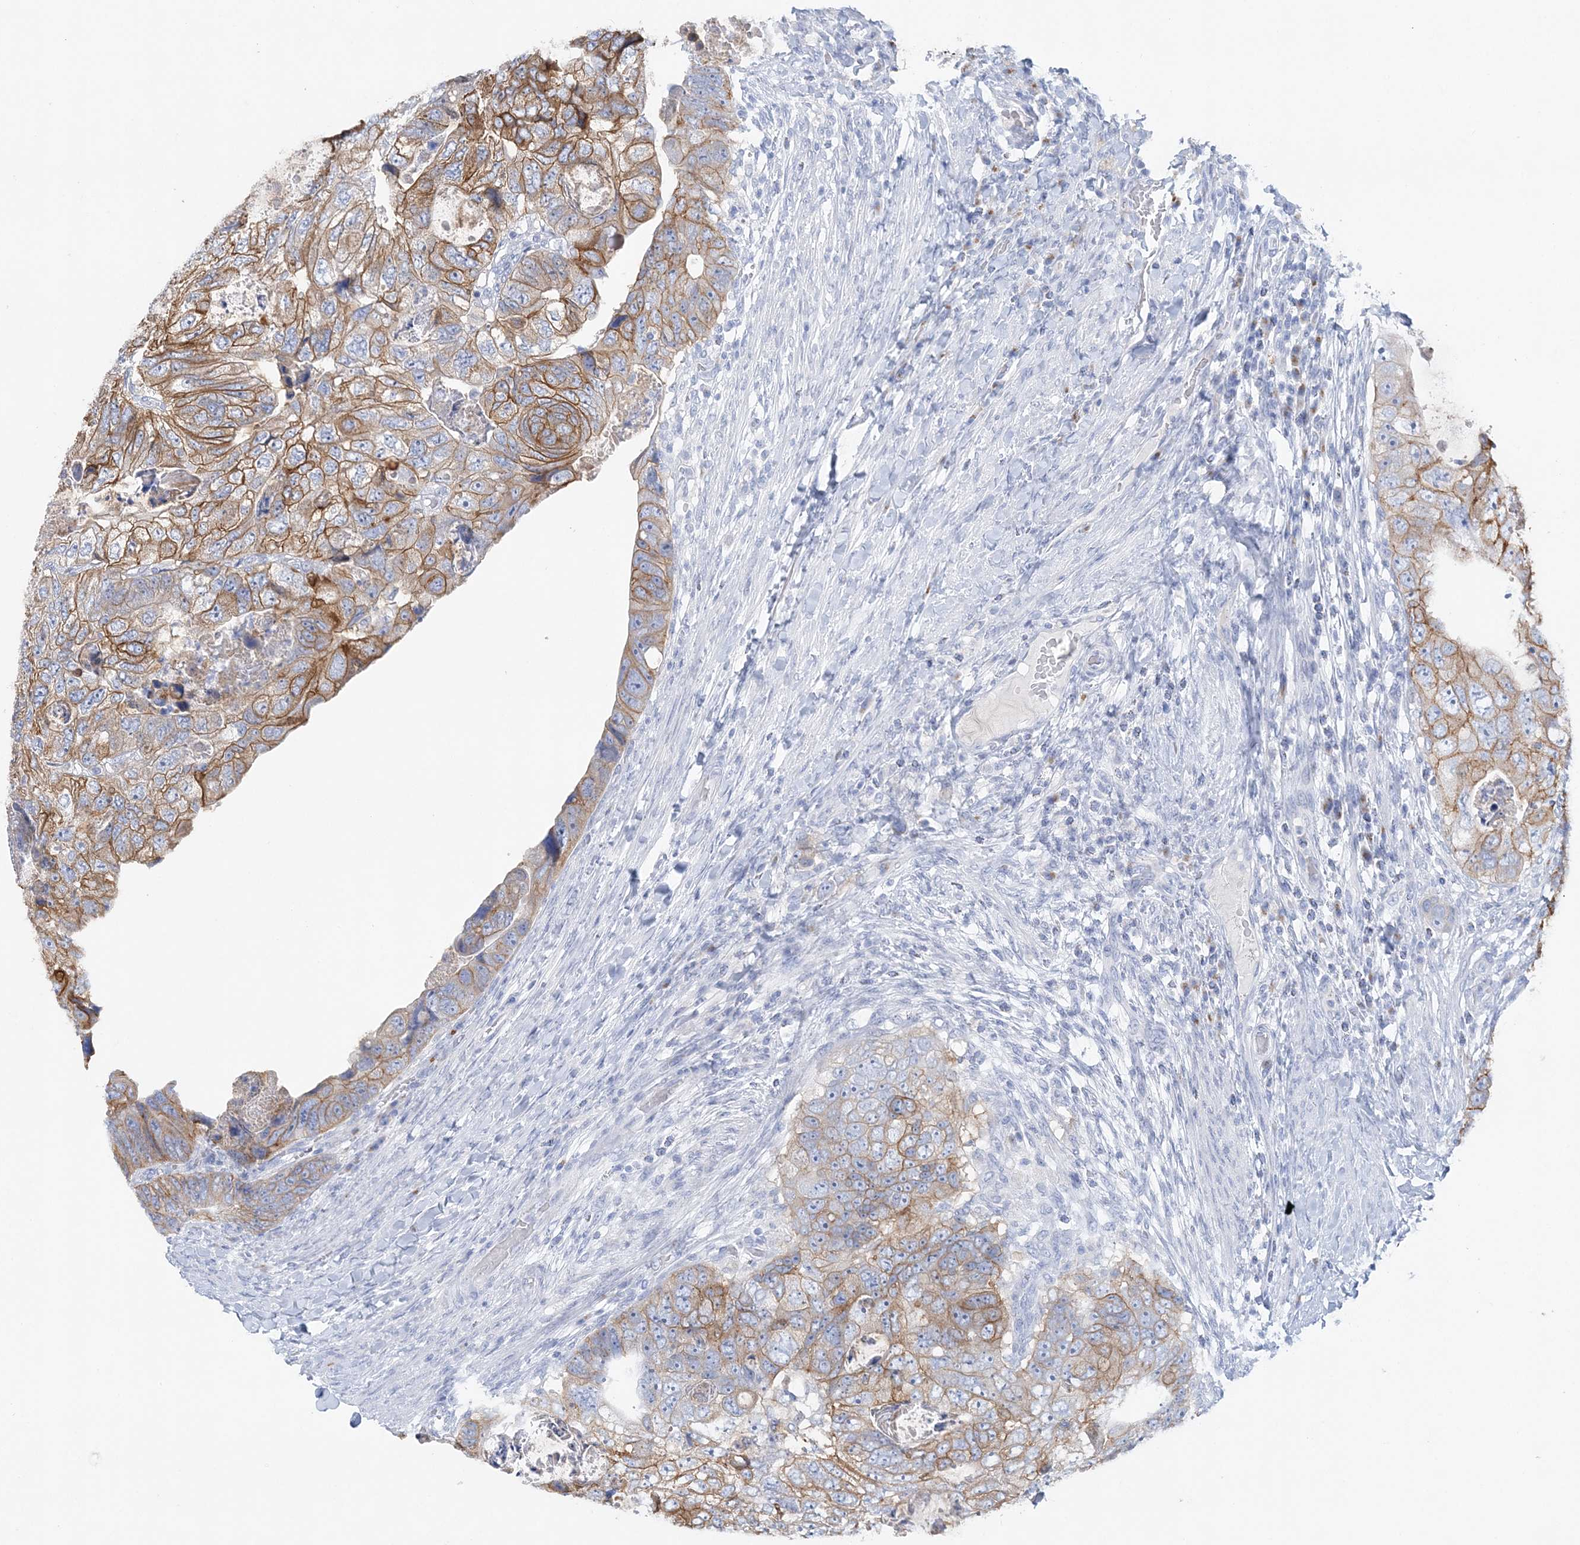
{"staining": {"intensity": "moderate", "quantity": ">75%", "location": "cytoplasmic/membranous"}, "tissue": "colorectal cancer", "cell_type": "Tumor cells", "image_type": "cancer", "snomed": [{"axis": "morphology", "description": "Adenocarcinoma, NOS"}, {"axis": "topography", "description": "Rectum"}], "caption": "High-power microscopy captured an immunohistochemistry image of colorectal cancer, revealing moderate cytoplasmic/membranous expression in approximately >75% of tumor cells.", "gene": "SLC5A6", "patient": {"sex": "male", "age": 59}}